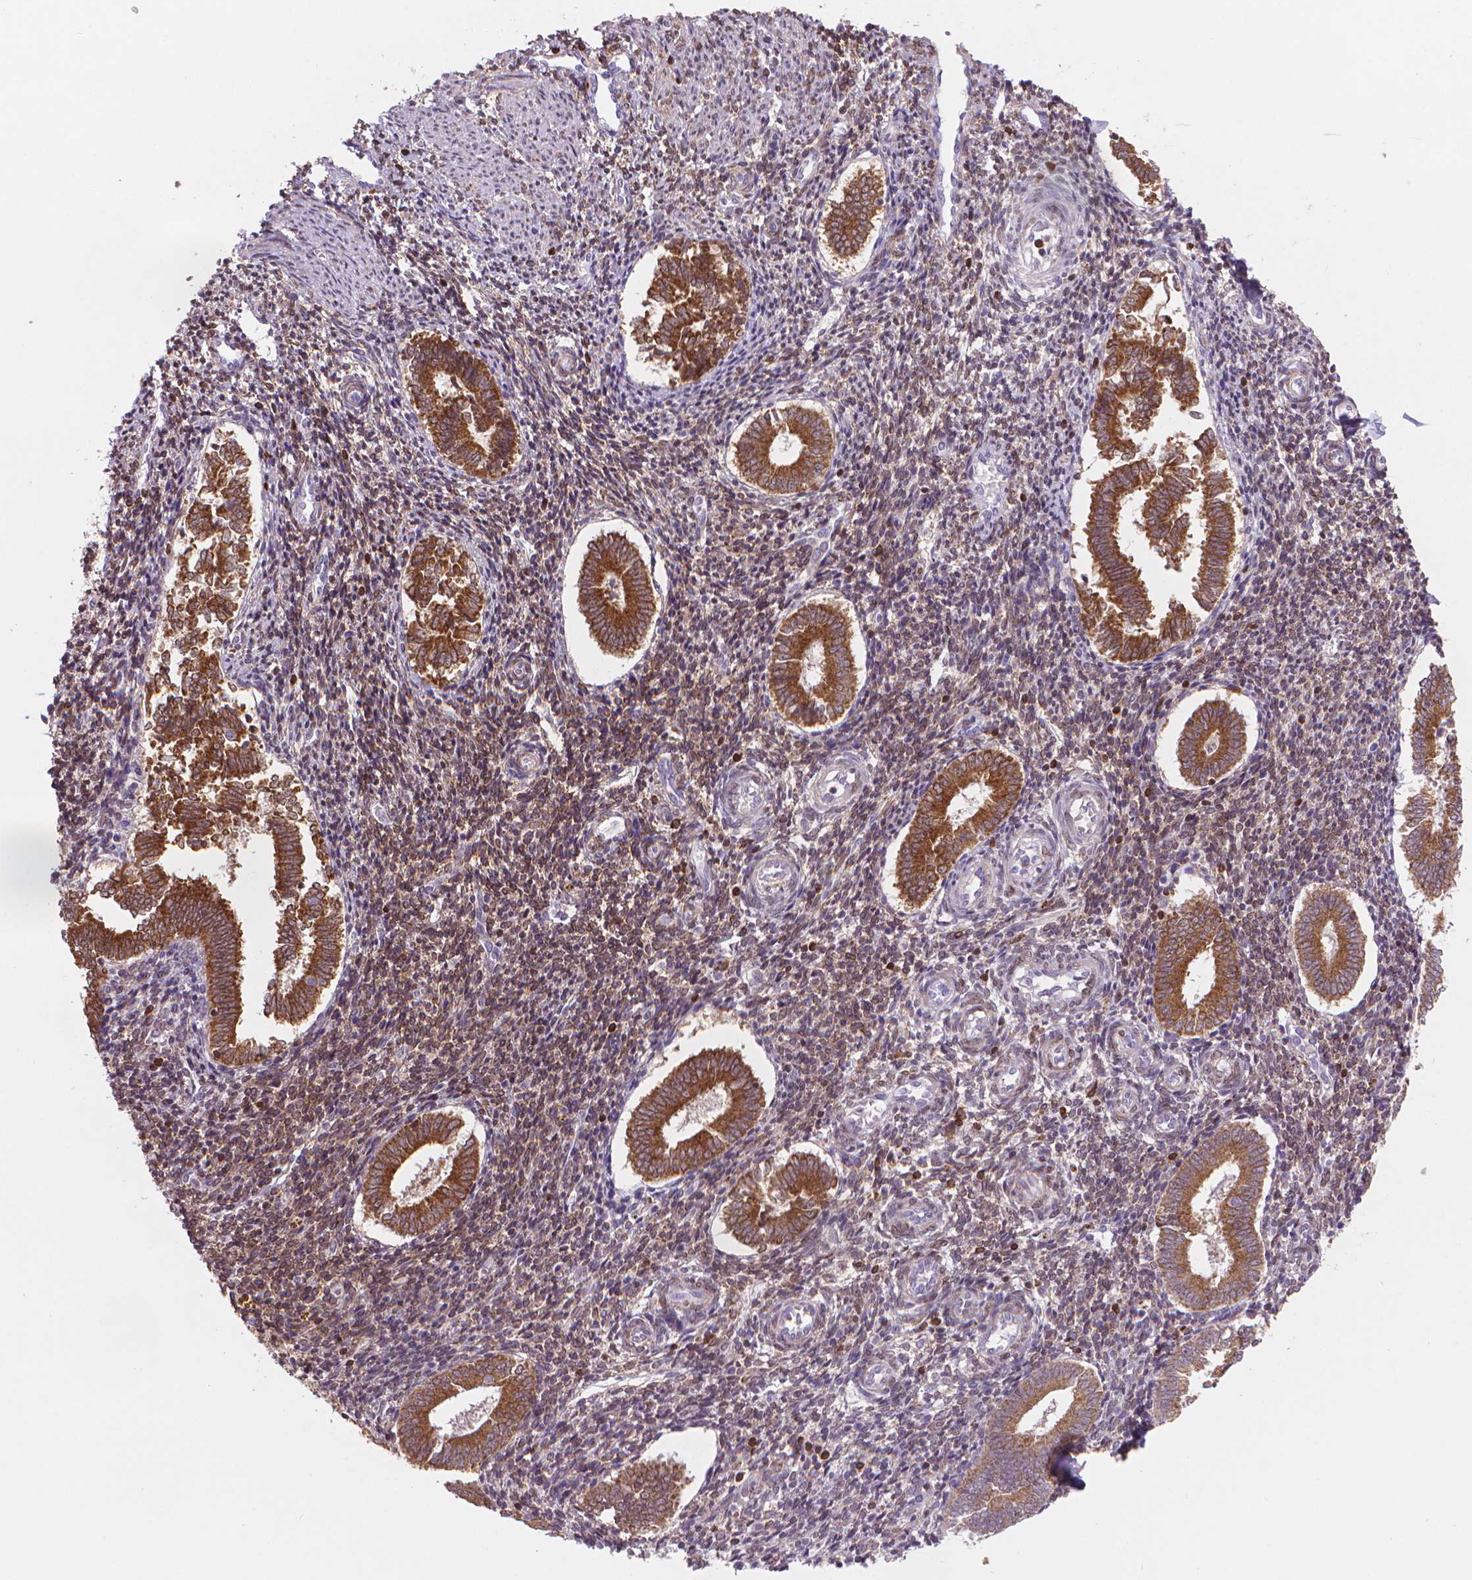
{"staining": {"intensity": "moderate", "quantity": "25%-75%", "location": "cytoplasmic/membranous"}, "tissue": "endometrium", "cell_type": "Cells in endometrial stroma", "image_type": "normal", "snomed": [{"axis": "morphology", "description": "Normal tissue, NOS"}, {"axis": "topography", "description": "Endometrium"}], "caption": "IHC photomicrograph of normal endometrium: endometrium stained using immunohistochemistry (IHC) shows medium levels of moderate protein expression localized specifically in the cytoplasmic/membranous of cells in endometrial stroma, appearing as a cytoplasmic/membranous brown color.", "gene": "BCL2", "patient": {"sex": "female", "age": 25}}